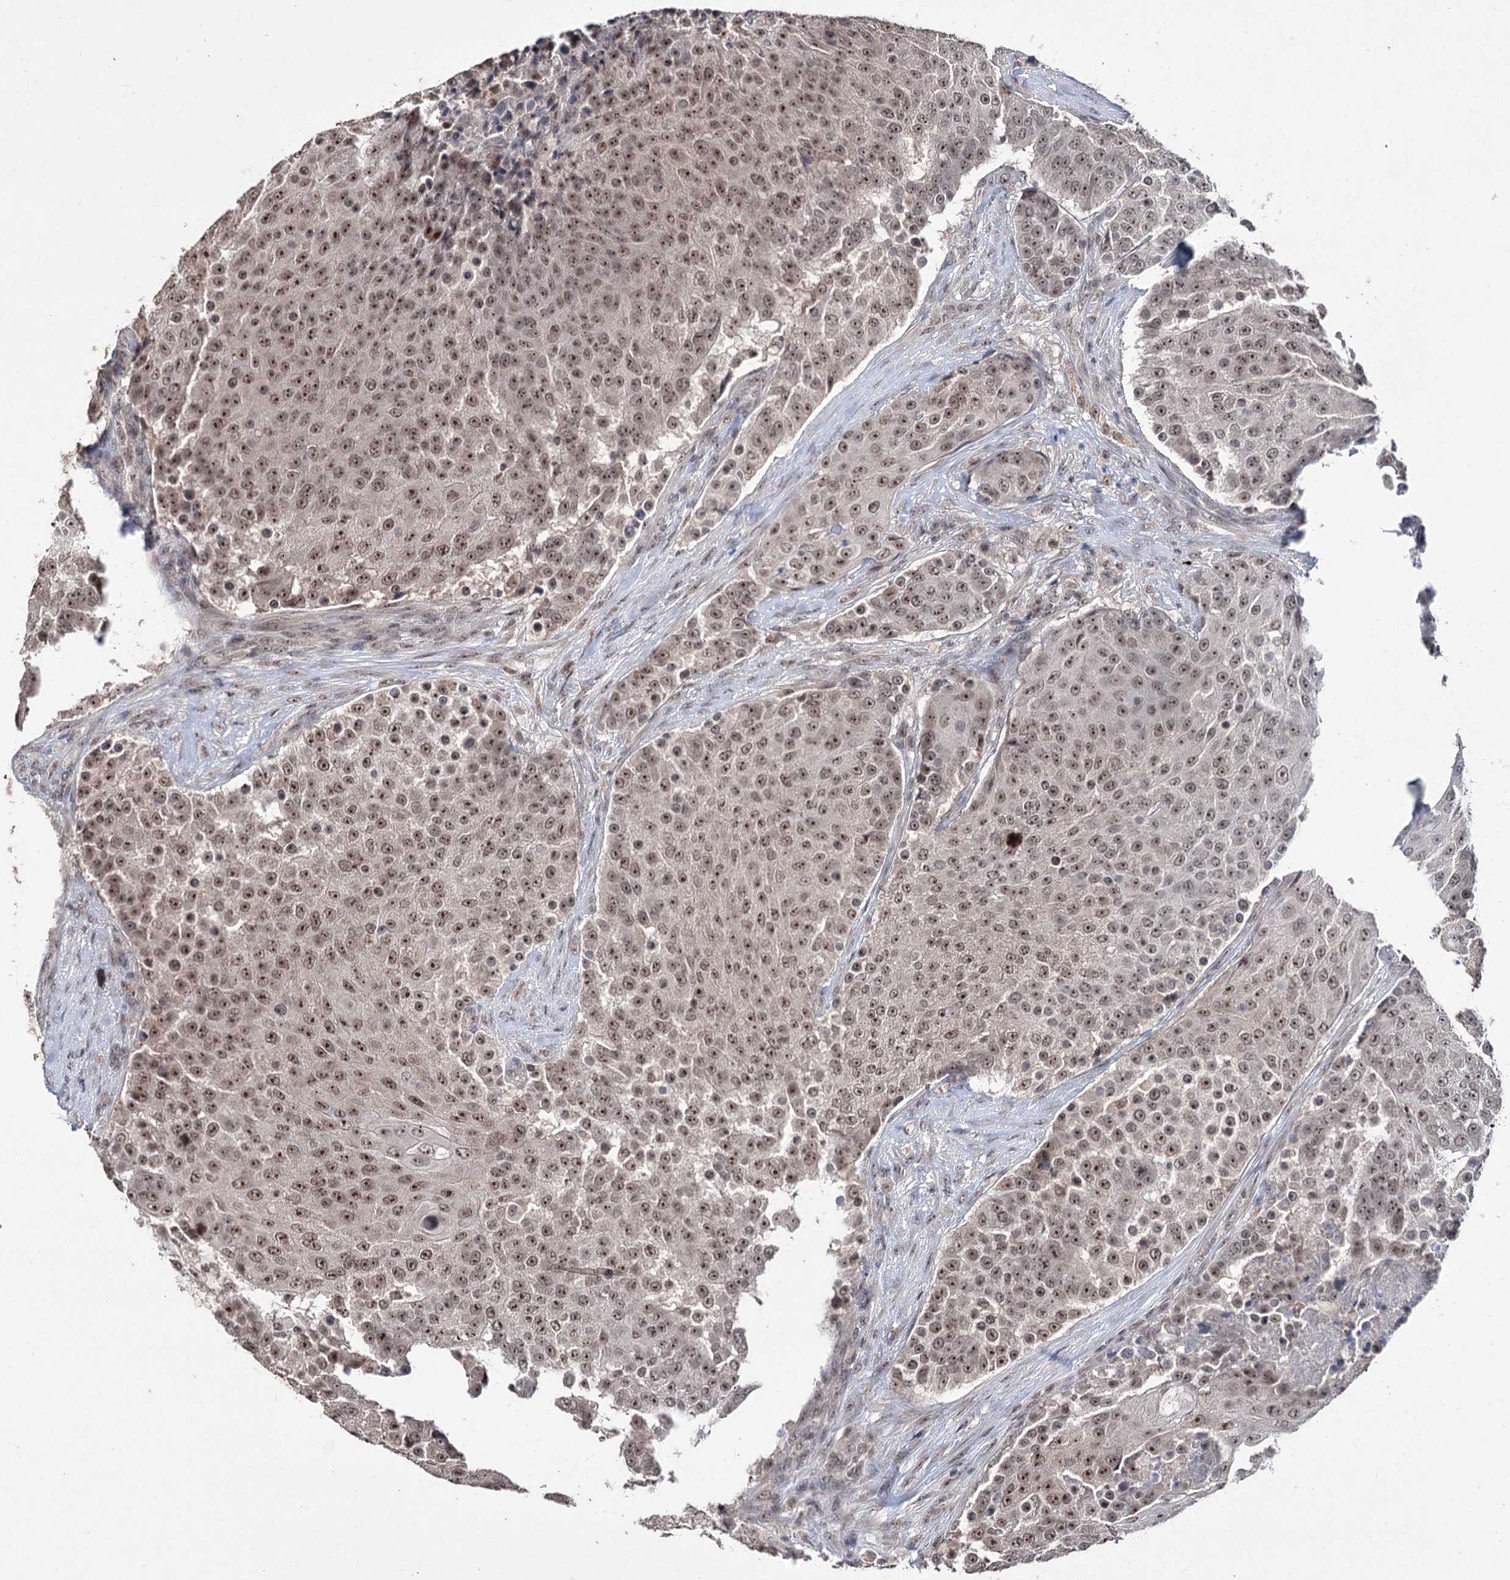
{"staining": {"intensity": "moderate", "quantity": ">75%", "location": "nuclear"}, "tissue": "urothelial cancer", "cell_type": "Tumor cells", "image_type": "cancer", "snomed": [{"axis": "morphology", "description": "Urothelial carcinoma, High grade"}, {"axis": "topography", "description": "Urinary bladder"}], "caption": "Urothelial cancer stained with a brown dye demonstrates moderate nuclear positive positivity in approximately >75% of tumor cells.", "gene": "VGLL4", "patient": {"sex": "female", "age": 63}}